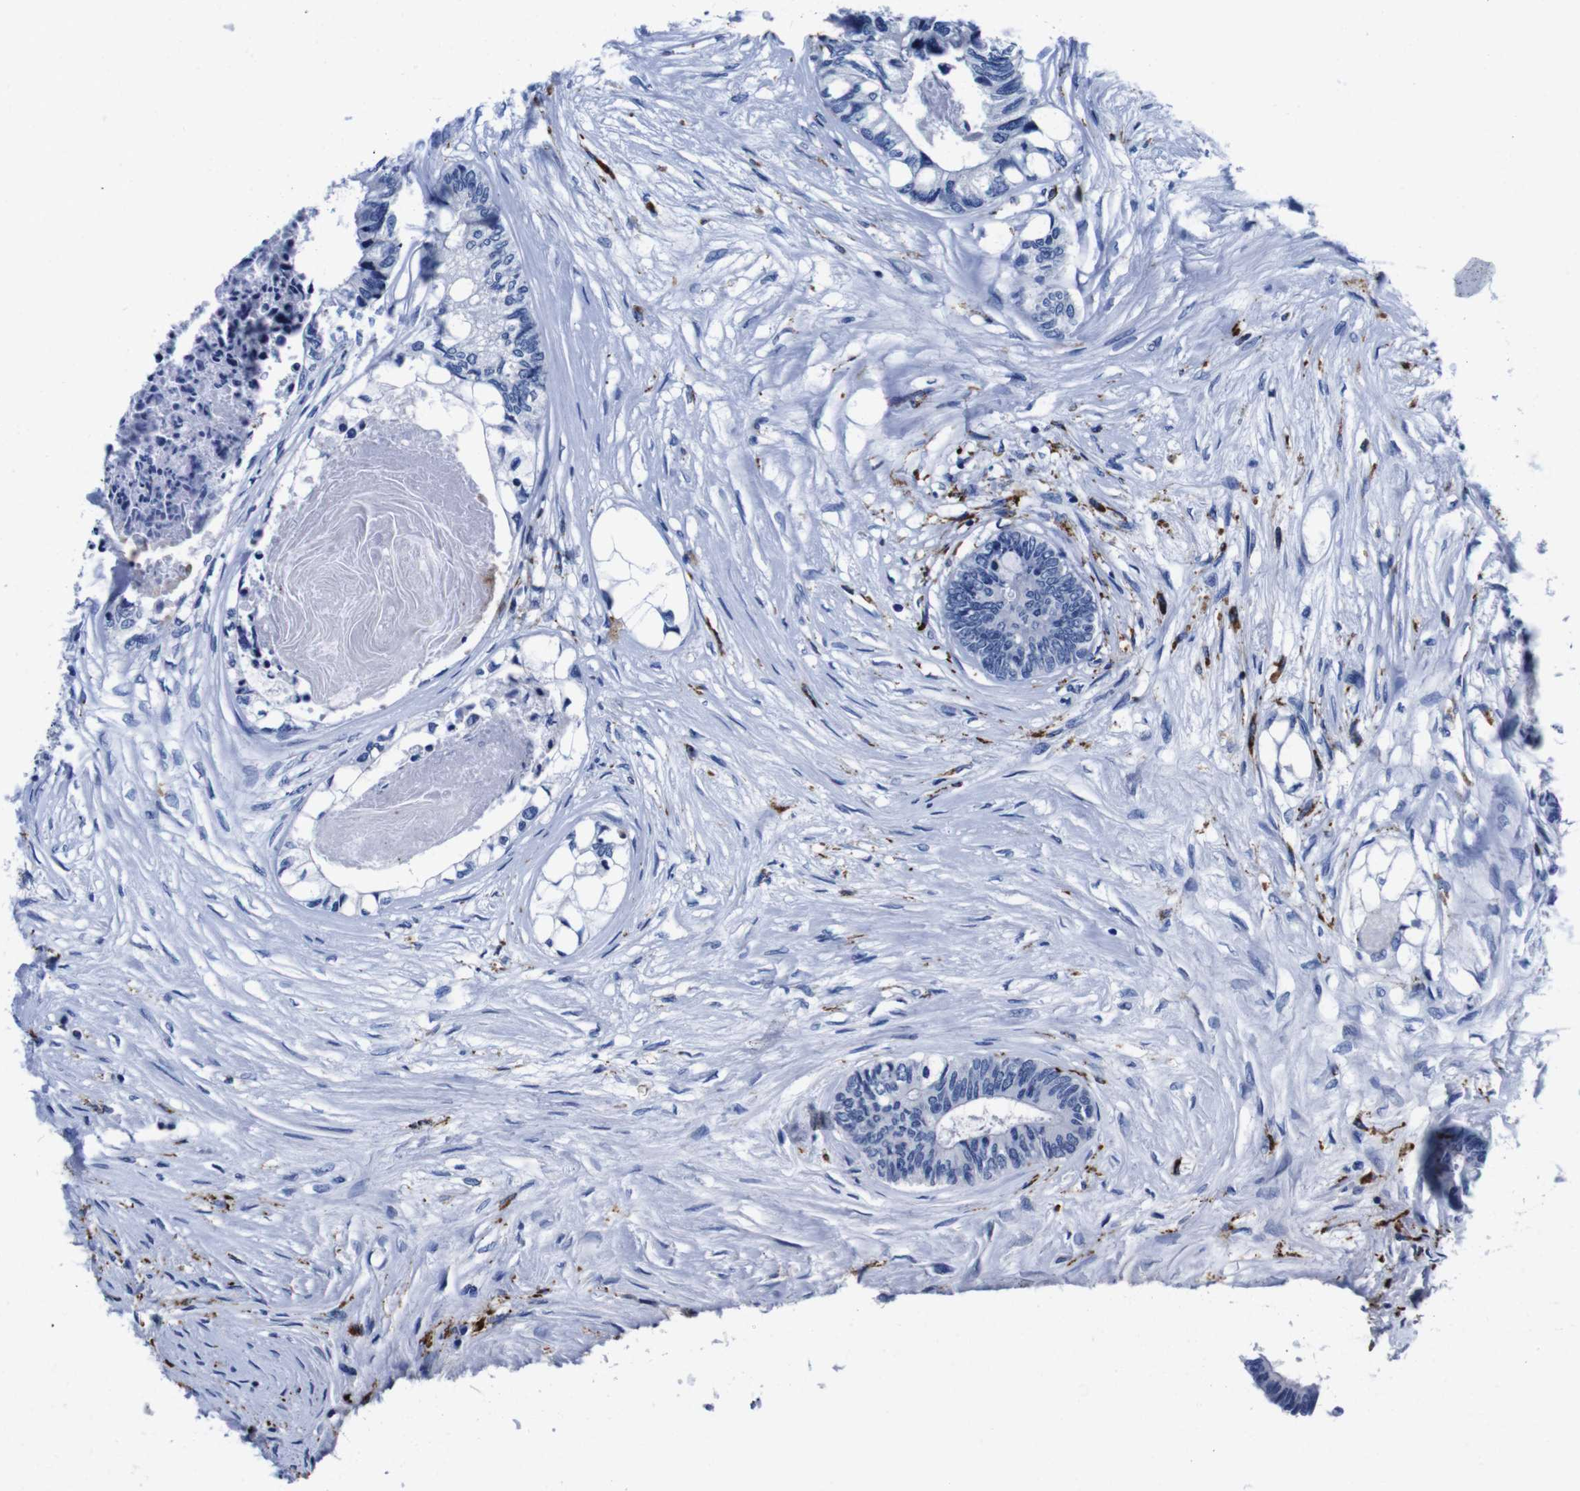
{"staining": {"intensity": "negative", "quantity": "none", "location": "none"}, "tissue": "colorectal cancer", "cell_type": "Tumor cells", "image_type": "cancer", "snomed": [{"axis": "morphology", "description": "Adenocarcinoma, NOS"}, {"axis": "topography", "description": "Rectum"}], "caption": "The photomicrograph exhibits no staining of tumor cells in adenocarcinoma (colorectal).", "gene": "HLA-DMB", "patient": {"sex": "male", "age": 63}}